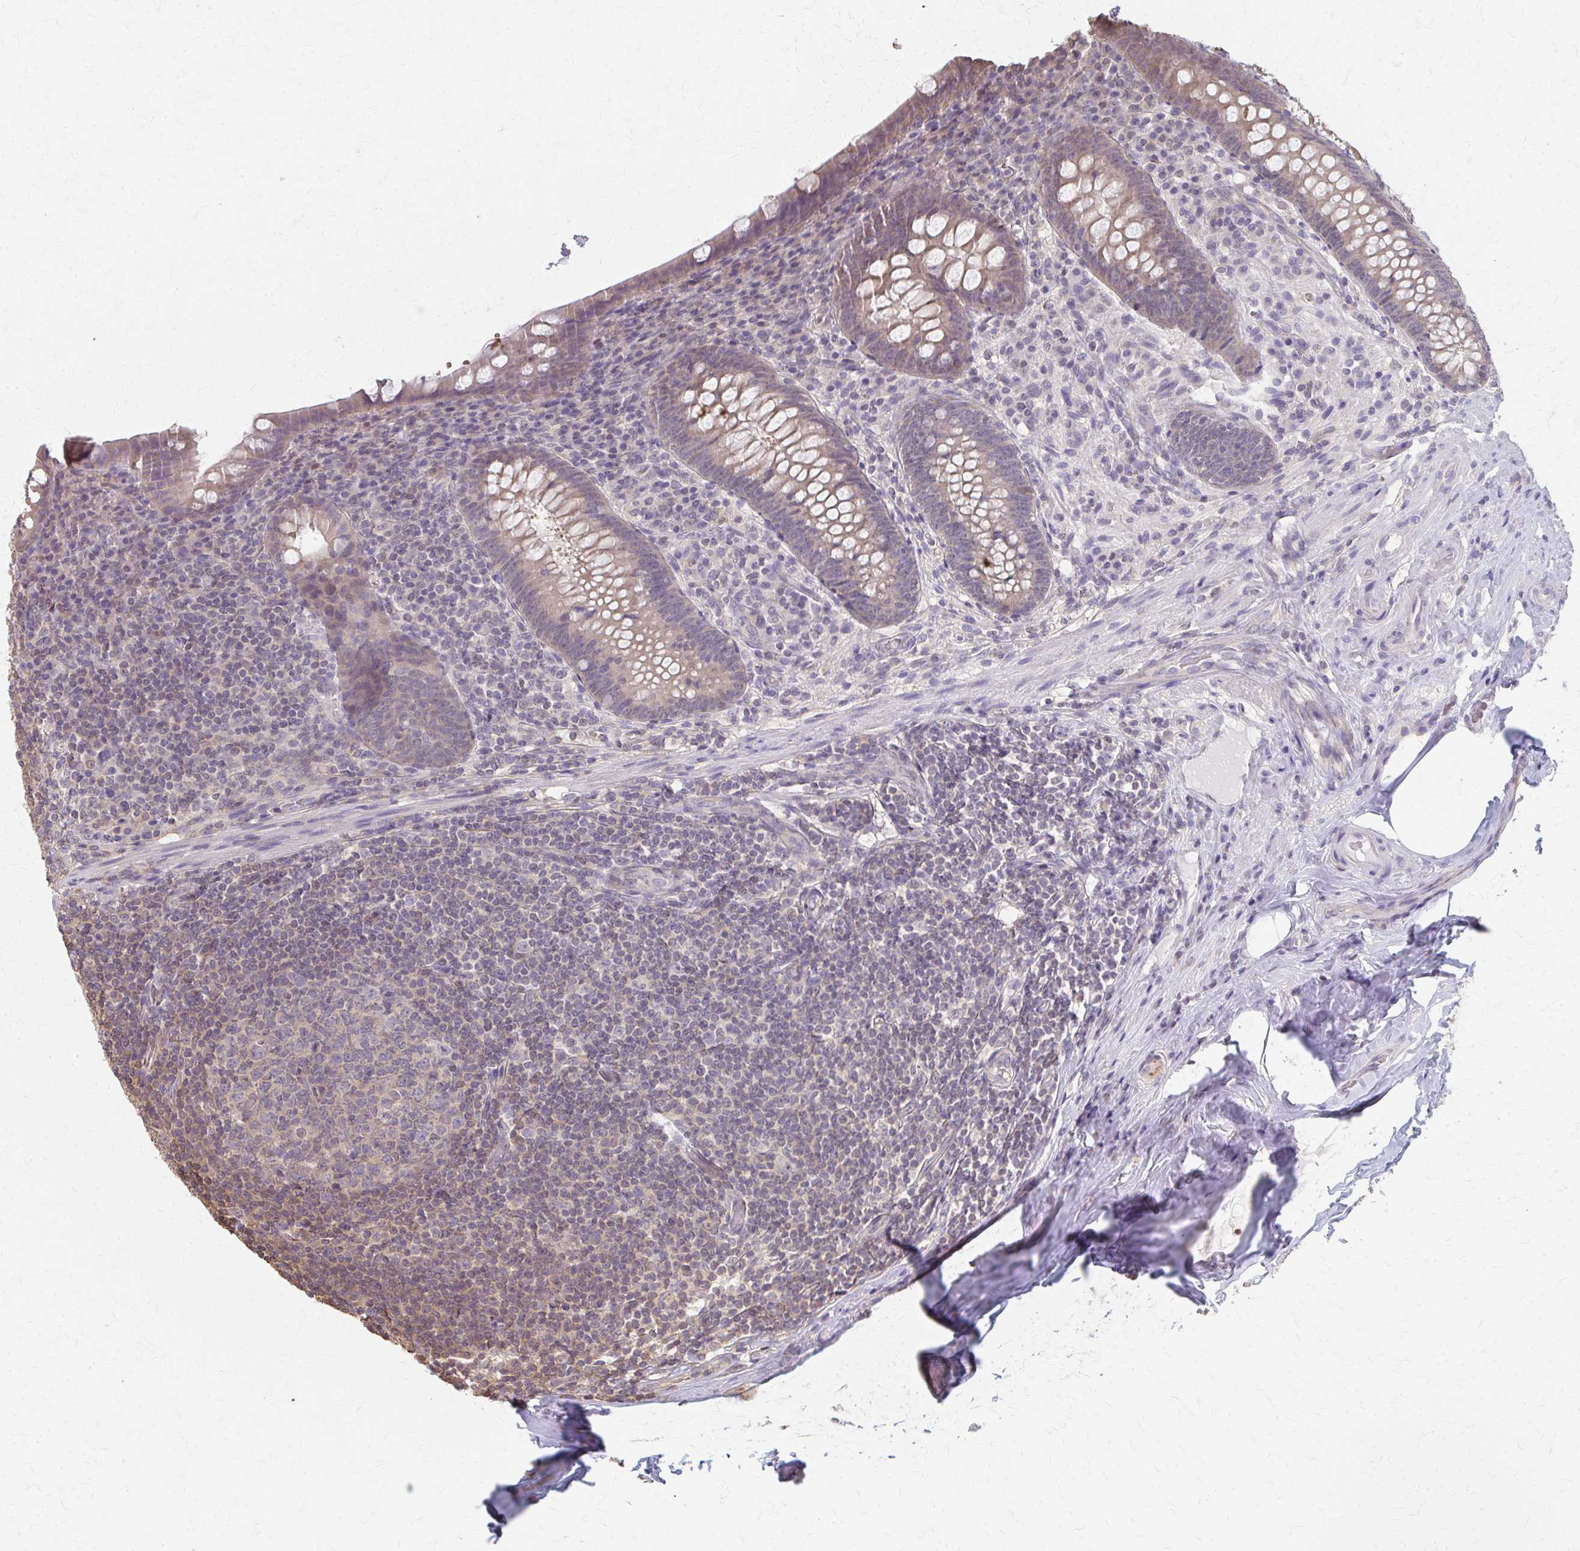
{"staining": {"intensity": "weak", "quantity": "<25%", "location": "cytoplasmic/membranous"}, "tissue": "appendix", "cell_type": "Glandular cells", "image_type": "normal", "snomed": [{"axis": "morphology", "description": "Normal tissue, NOS"}, {"axis": "topography", "description": "Appendix"}], "caption": "A photomicrograph of human appendix is negative for staining in glandular cells. (DAB (3,3'-diaminobenzidine) IHC with hematoxylin counter stain).", "gene": "RABGAP1L", "patient": {"sex": "male", "age": 71}}